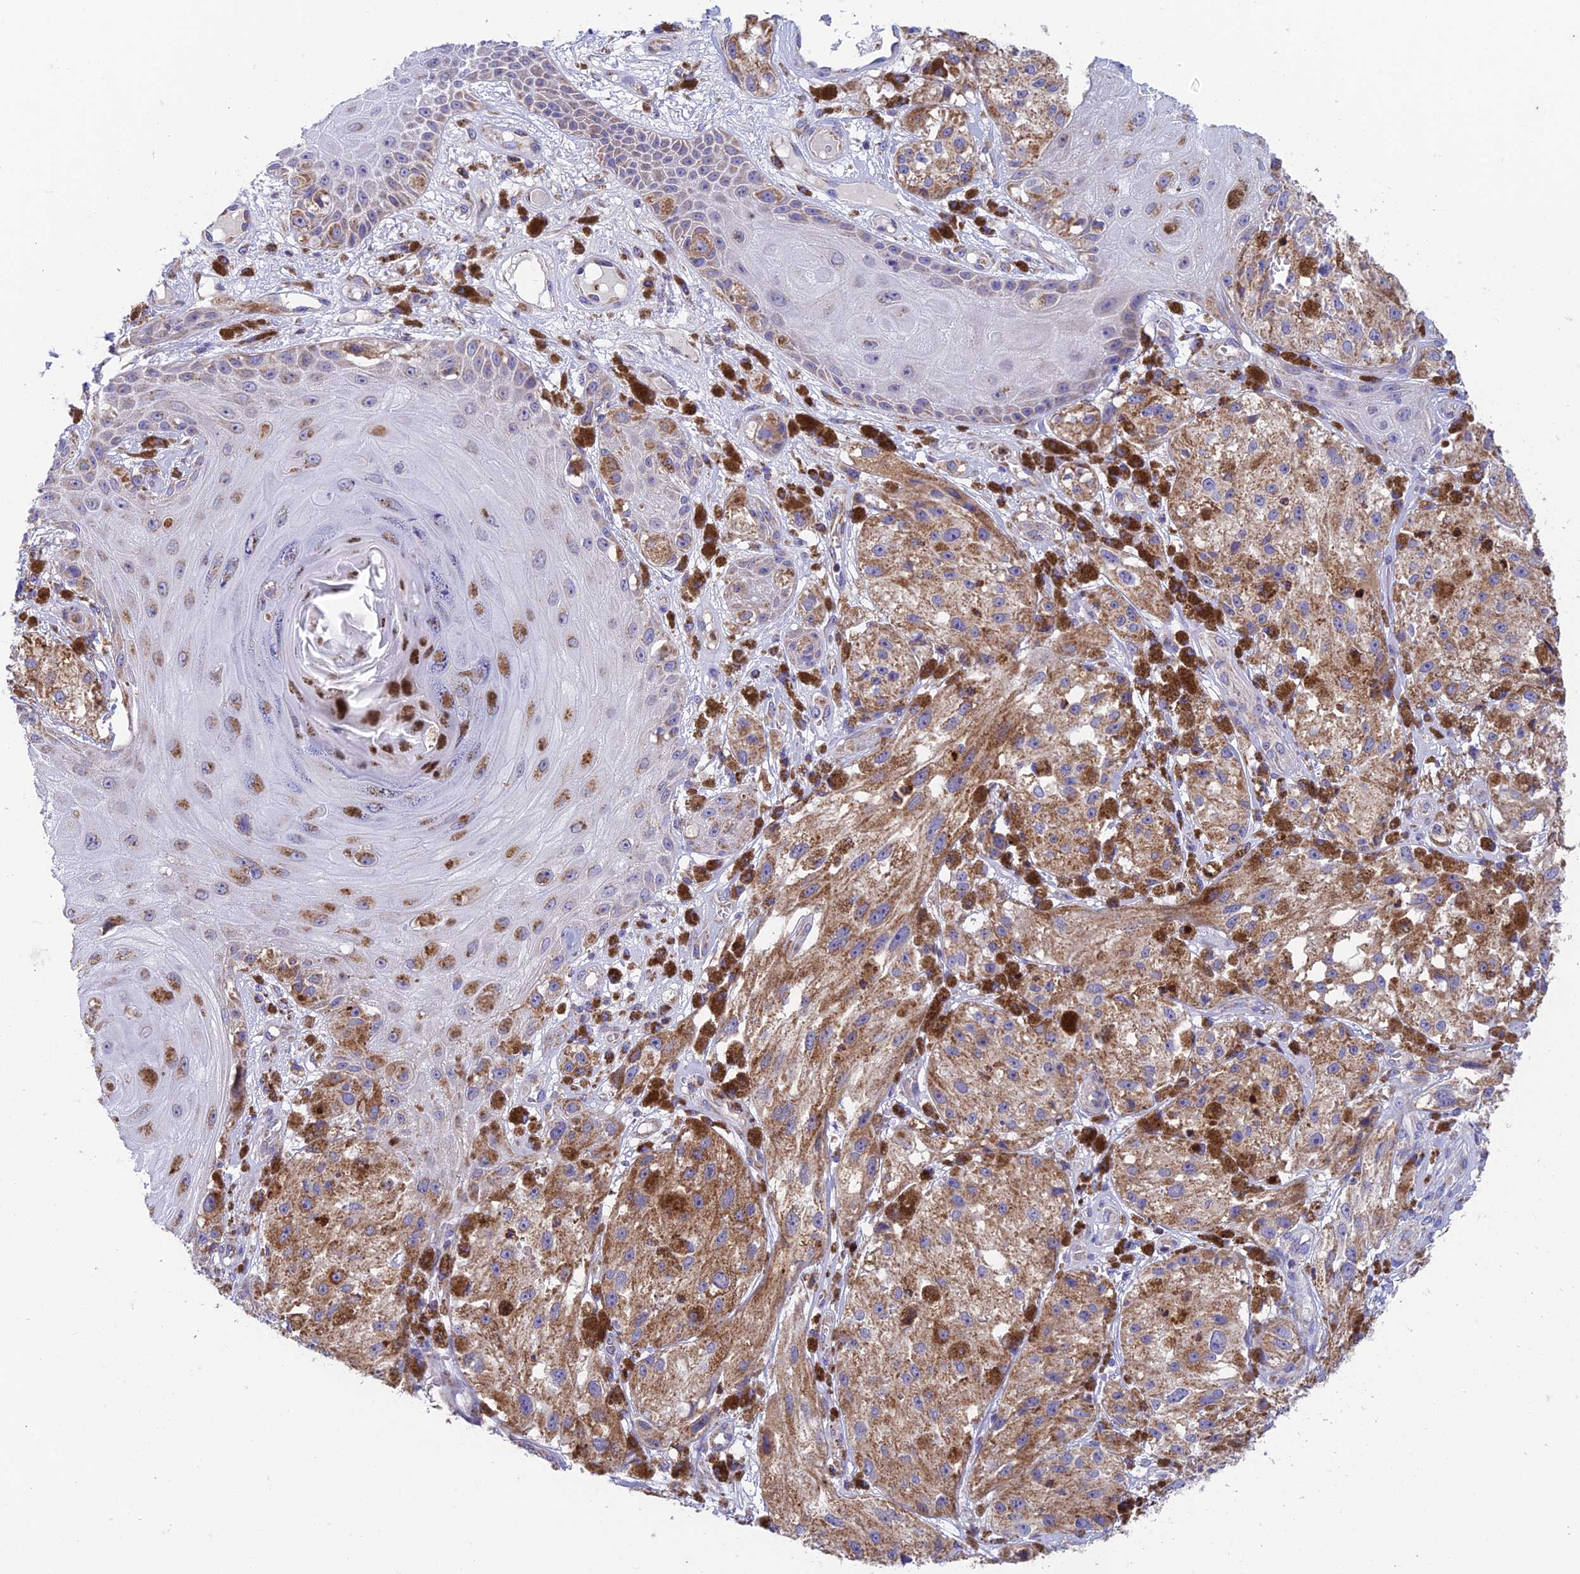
{"staining": {"intensity": "moderate", "quantity": ">75%", "location": "cytoplasmic/membranous"}, "tissue": "melanoma", "cell_type": "Tumor cells", "image_type": "cancer", "snomed": [{"axis": "morphology", "description": "Malignant melanoma, NOS"}, {"axis": "topography", "description": "Skin"}], "caption": "Human malignant melanoma stained with a brown dye exhibits moderate cytoplasmic/membranous positive expression in approximately >75% of tumor cells.", "gene": "ZNF181", "patient": {"sex": "male", "age": 88}}